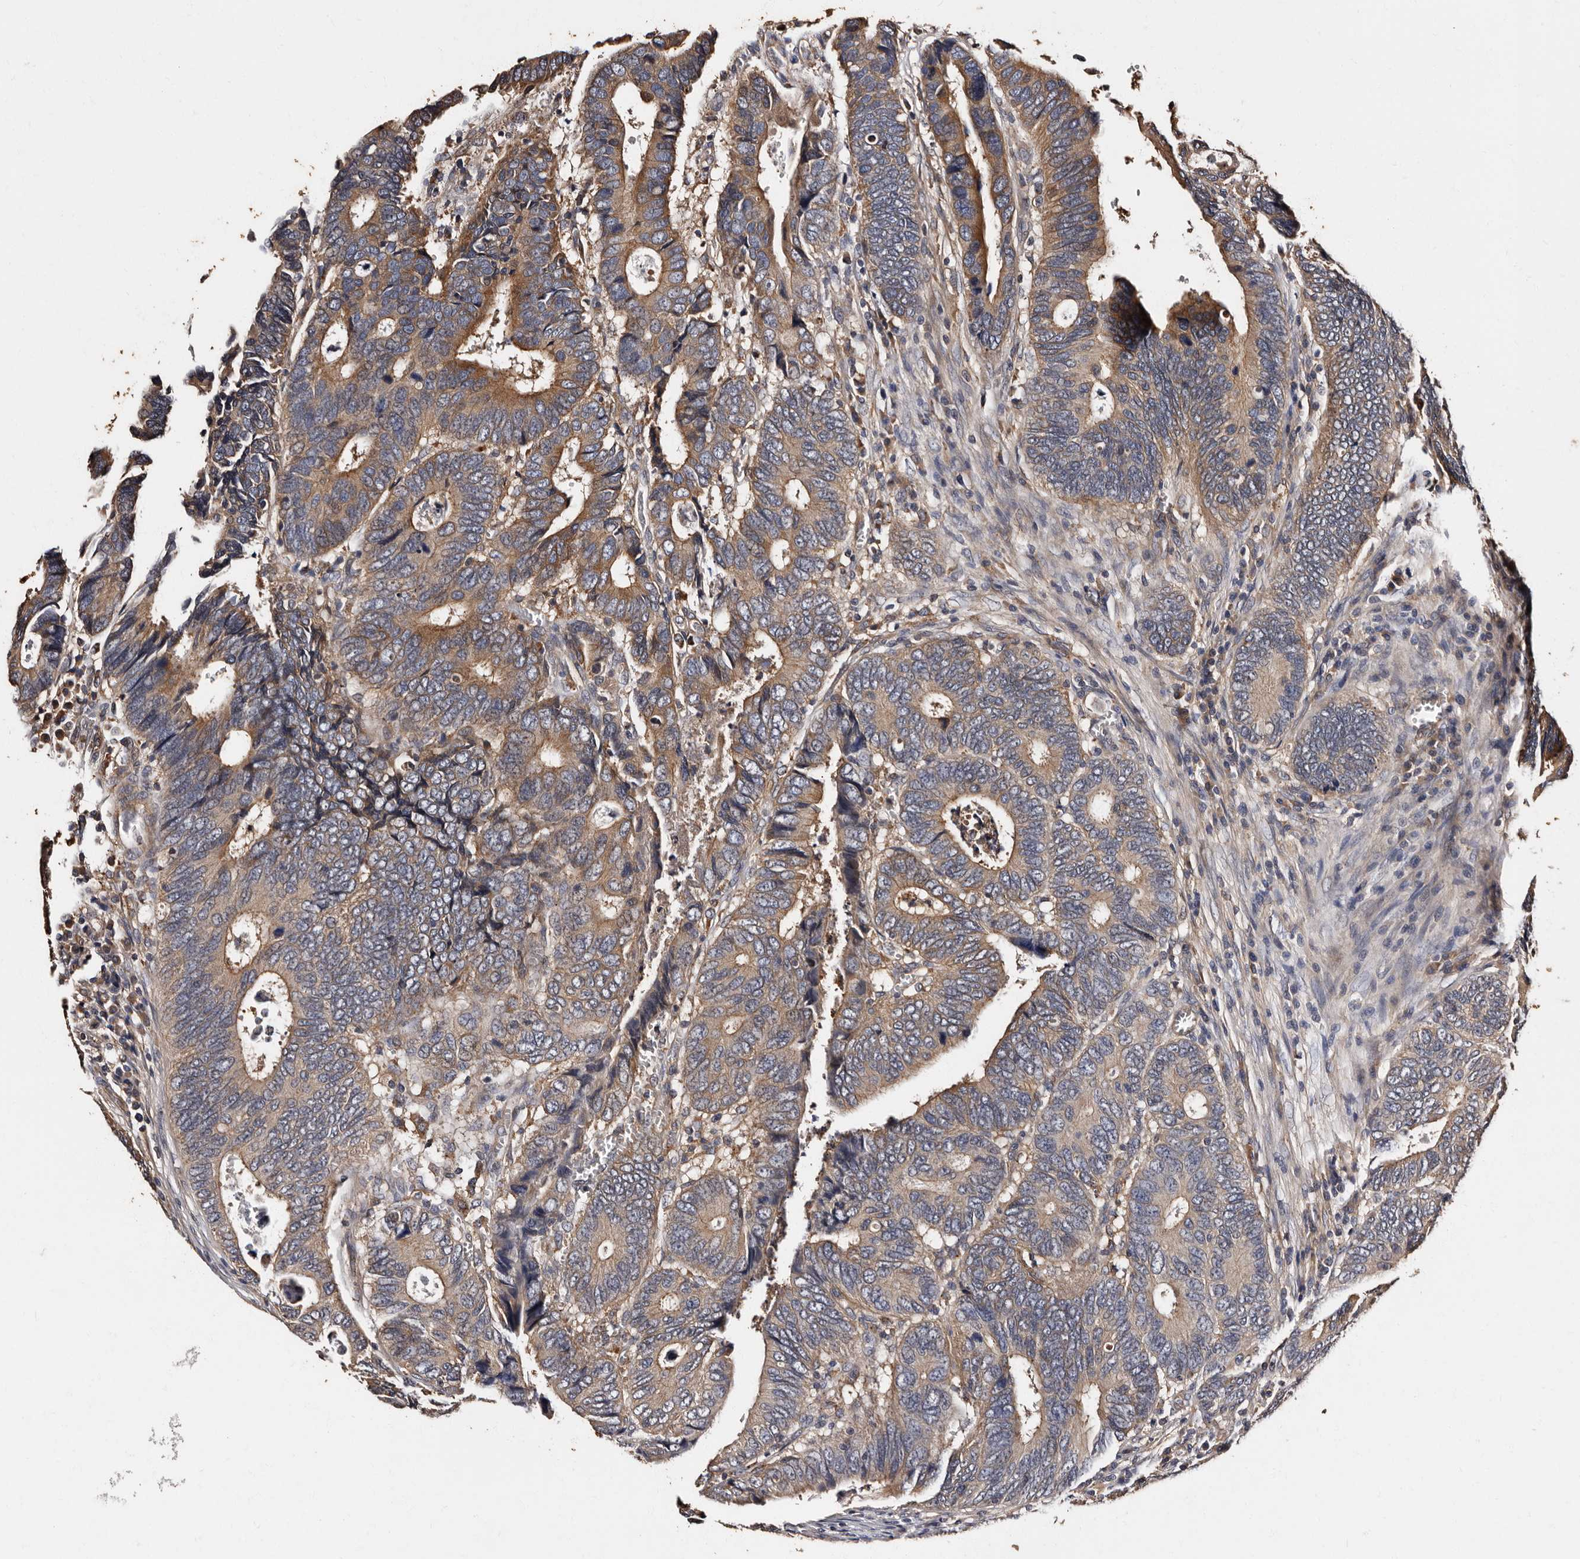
{"staining": {"intensity": "weak", "quantity": "25%-75%", "location": "cytoplasmic/membranous"}, "tissue": "colorectal cancer", "cell_type": "Tumor cells", "image_type": "cancer", "snomed": [{"axis": "morphology", "description": "Adenocarcinoma, NOS"}, {"axis": "topography", "description": "Colon"}], "caption": "Weak cytoplasmic/membranous protein expression is appreciated in approximately 25%-75% of tumor cells in colorectal cancer. The staining was performed using DAB (3,3'-diaminobenzidine), with brown indicating positive protein expression. Nuclei are stained blue with hematoxylin.", "gene": "ADCK5", "patient": {"sex": "male", "age": 72}}